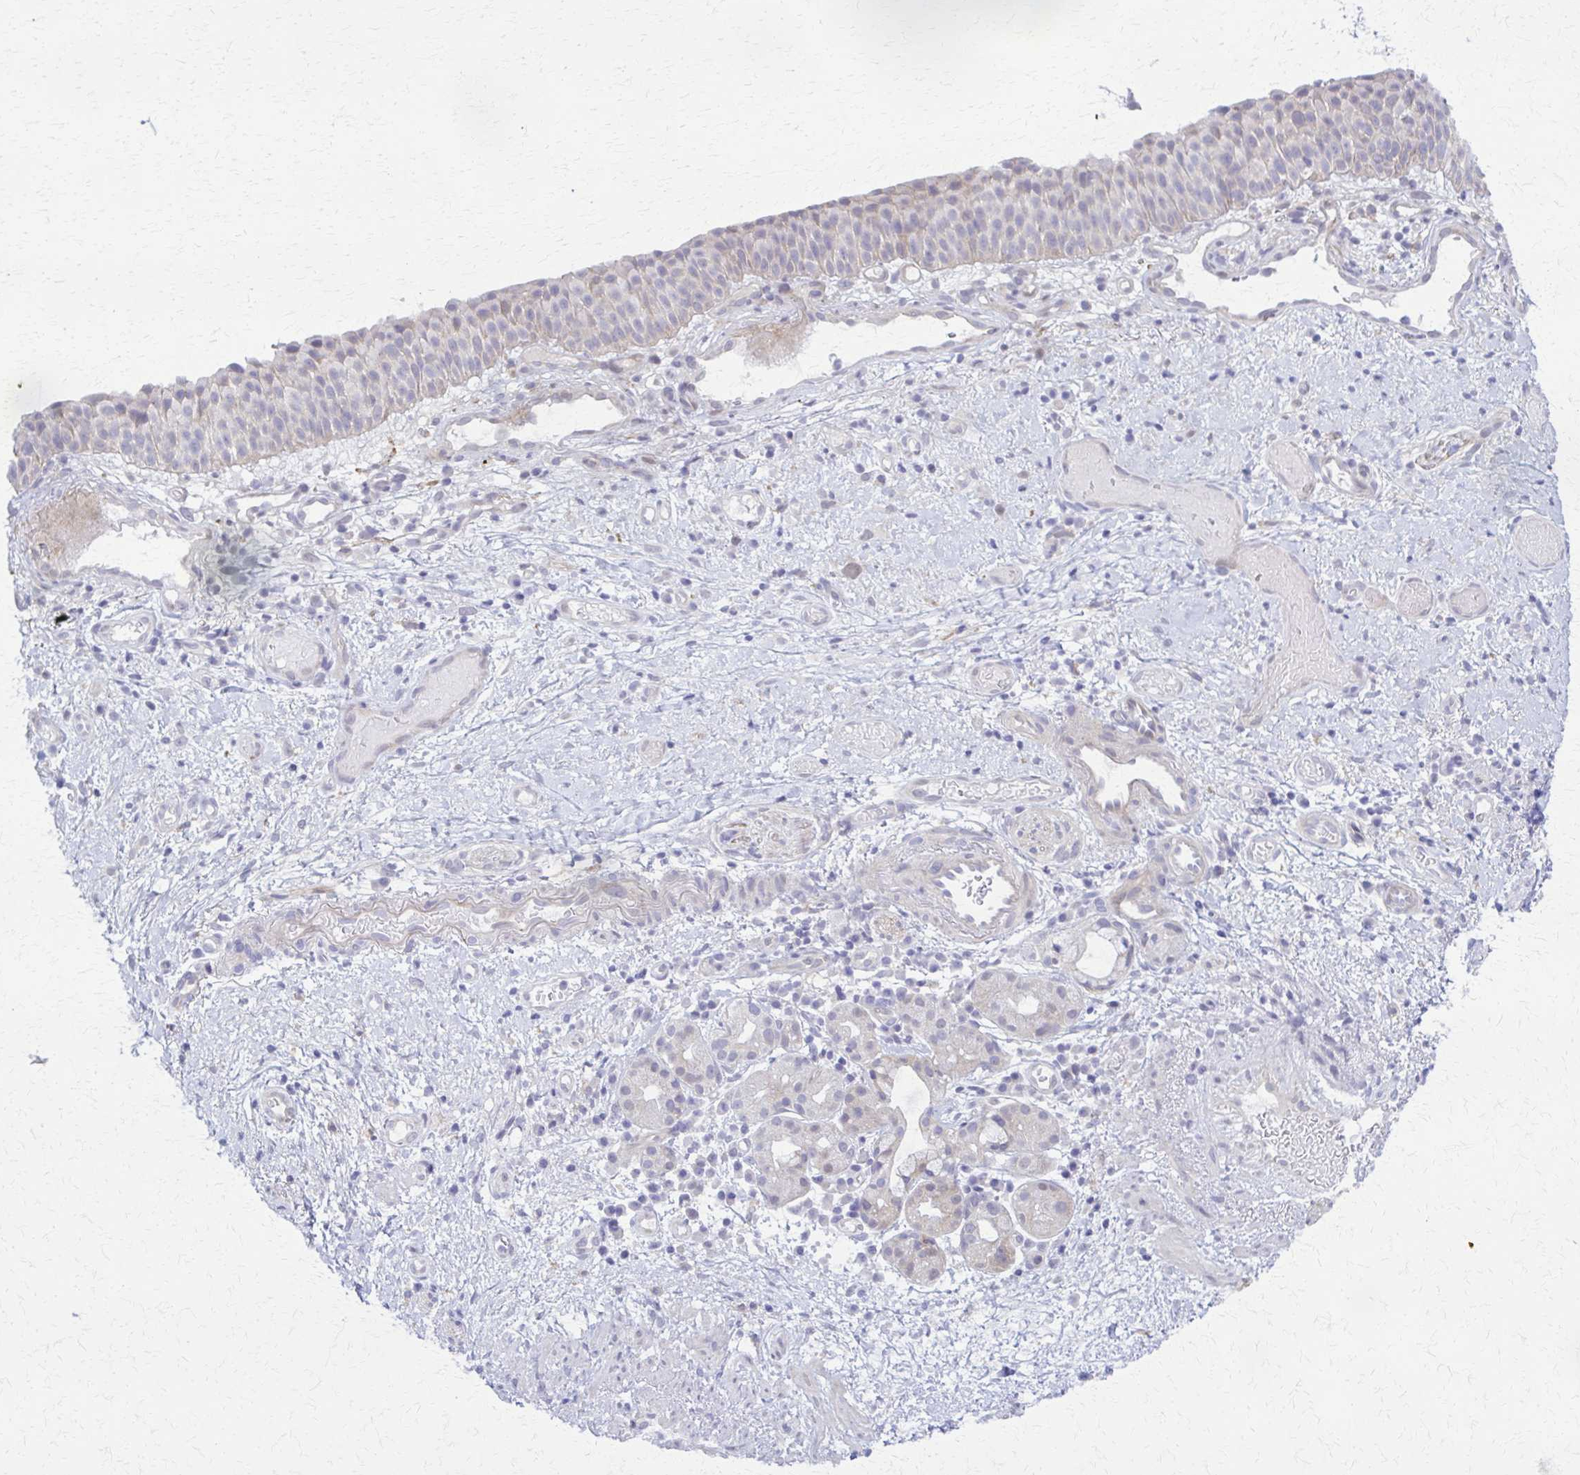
{"staining": {"intensity": "negative", "quantity": "none", "location": "none"}, "tissue": "nasopharynx", "cell_type": "Respiratory epithelial cells", "image_type": "normal", "snomed": [{"axis": "morphology", "description": "Normal tissue, NOS"}, {"axis": "morphology", "description": "Inflammation, NOS"}, {"axis": "topography", "description": "Nasopharynx"}], "caption": "Protein analysis of normal nasopharynx demonstrates no significant positivity in respiratory epithelial cells. (DAB (3,3'-diaminobenzidine) immunohistochemistry (IHC) with hematoxylin counter stain).", "gene": "RHOBTB2", "patient": {"sex": "male", "age": 54}}